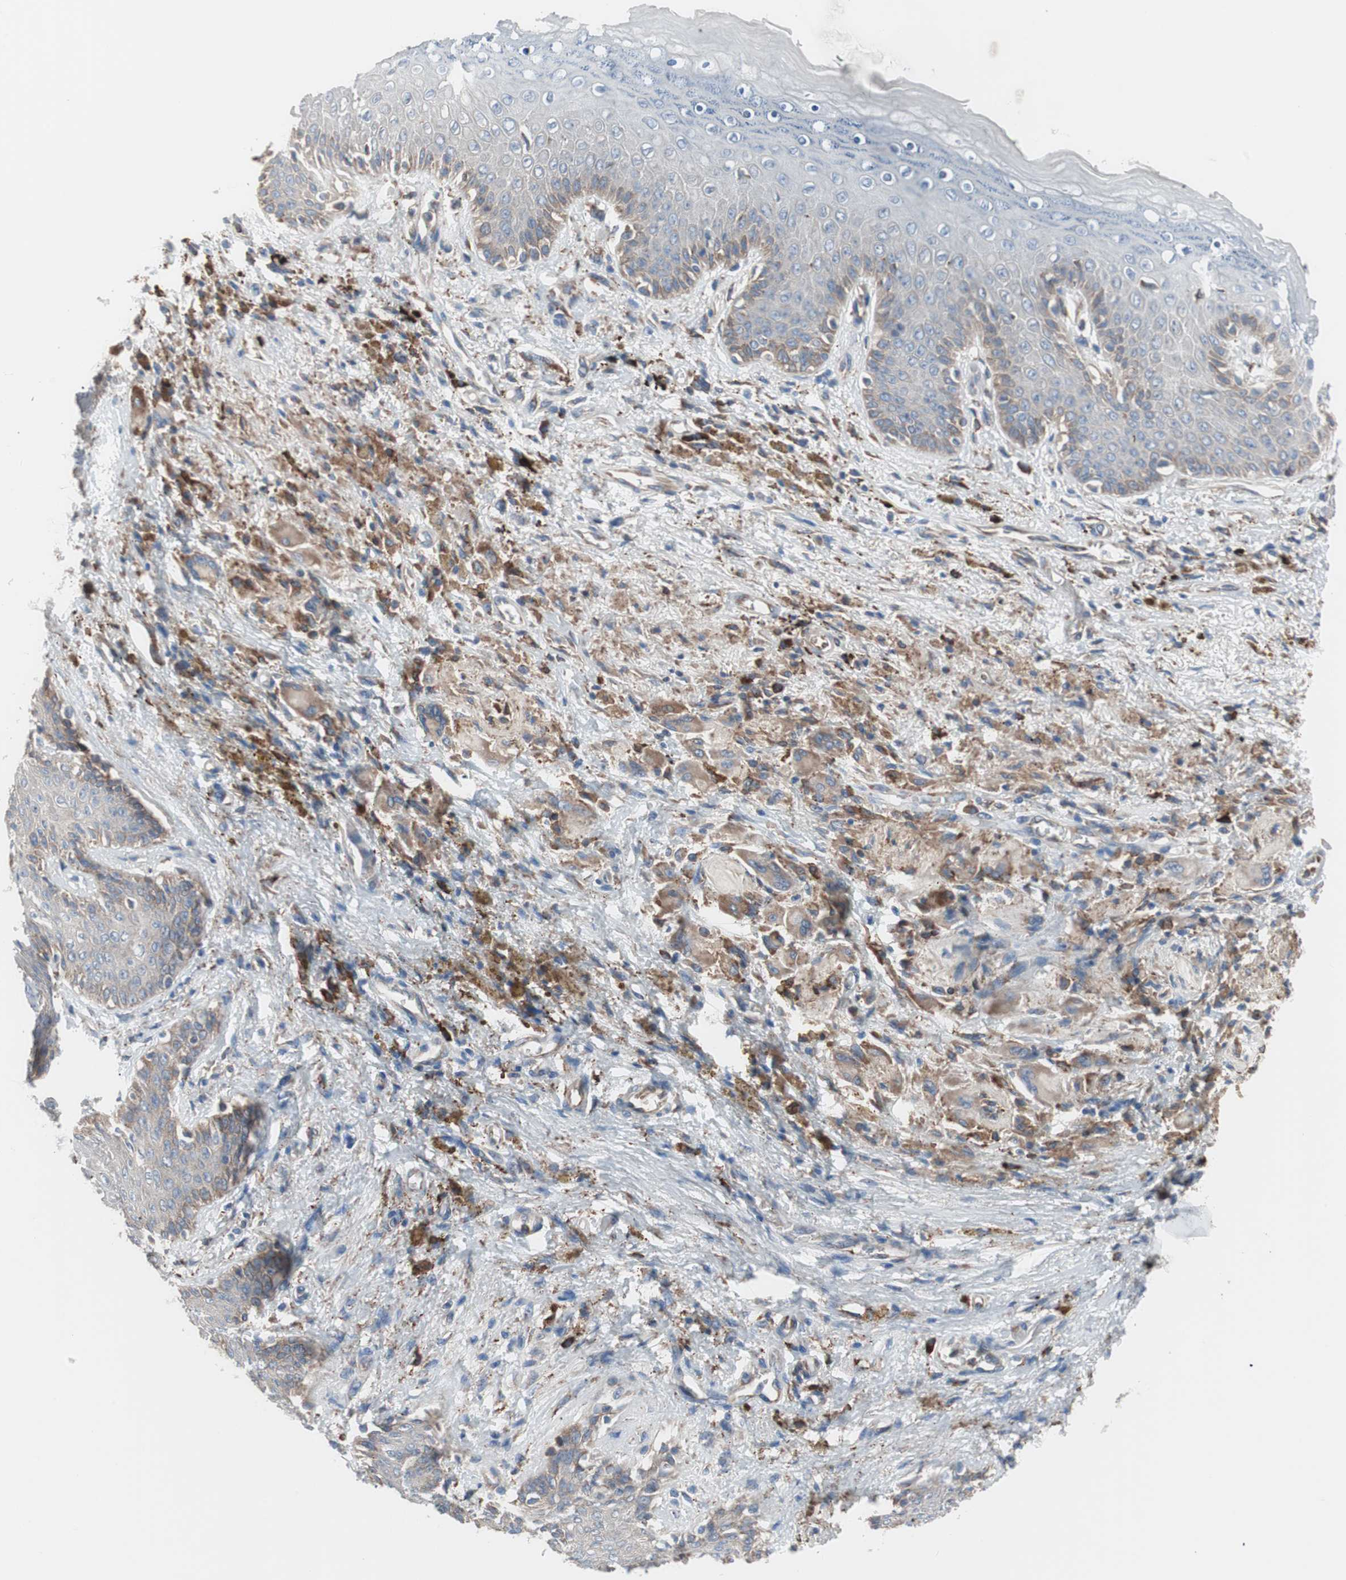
{"staining": {"intensity": "weak", "quantity": "<25%", "location": "cytoplasmic/membranous"}, "tissue": "skin", "cell_type": "Epidermal cells", "image_type": "normal", "snomed": [{"axis": "morphology", "description": "Normal tissue, NOS"}, {"axis": "topography", "description": "Anal"}], "caption": "Epidermal cells are negative for brown protein staining in unremarkable skin. (Brightfield microscopy of DAB IHC at high magnification).", "gene": "SLC27A4", "patient": {"sex": "female", "age": 46}}